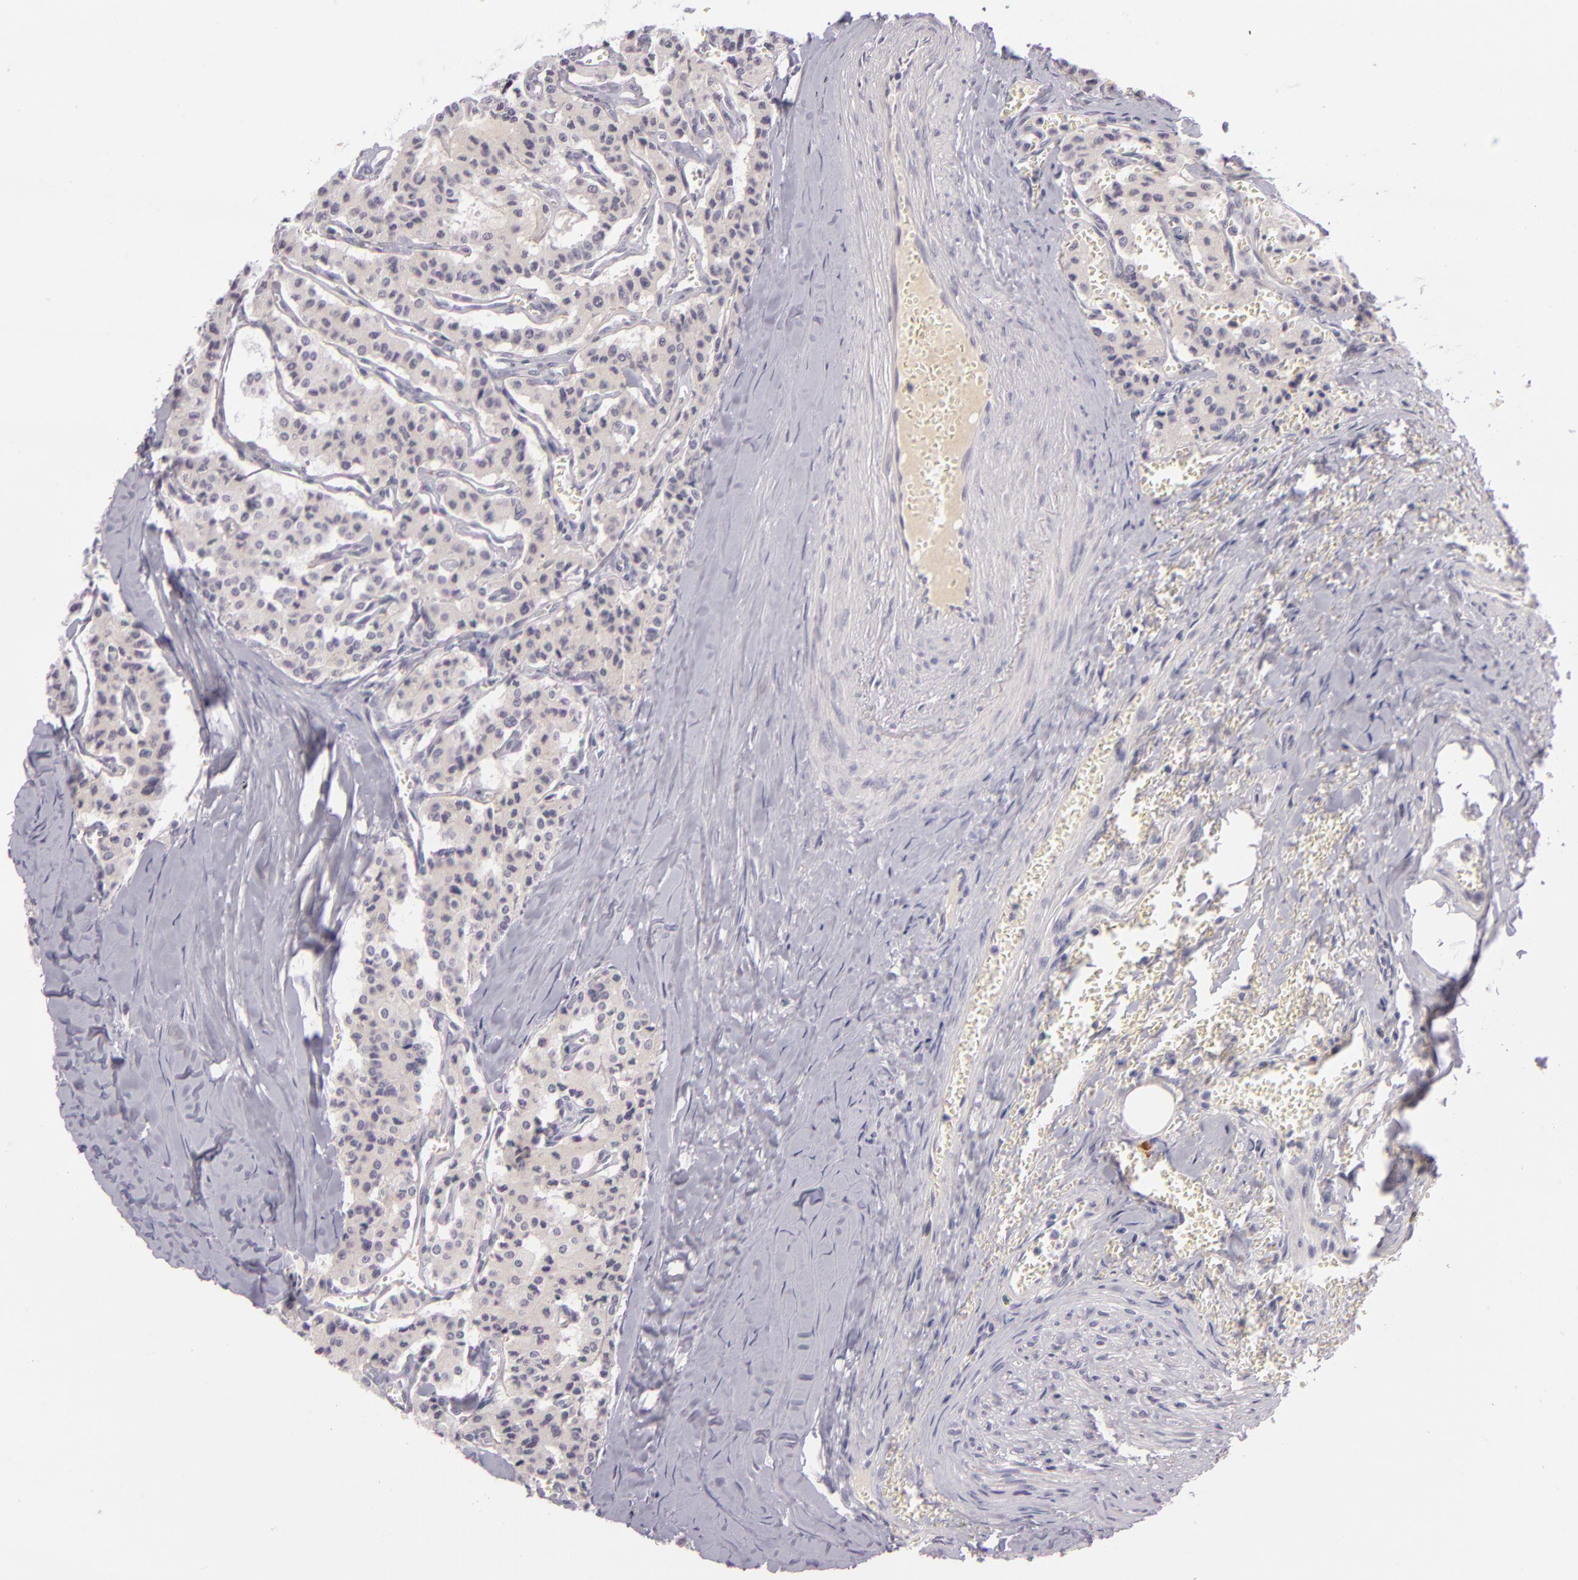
{"staining": {"intensity": "negative", "quantity": "none", "location": "none"}, "tissue": "carcinoid", "cell_type": "Tumor cells", "image_type": "cancer", "snomed": [{"axis": "morphology", "description": "Carcinoid, malignant, NOS"}, {"axis": "topography", "description": "Bronchus"}], "caption": "This is a micrograph of IHC staining of carcinoid, which shows no positivity in tumor cells.", "gene": "DAG1", "patient": {"sex": "male", "age": 55}}